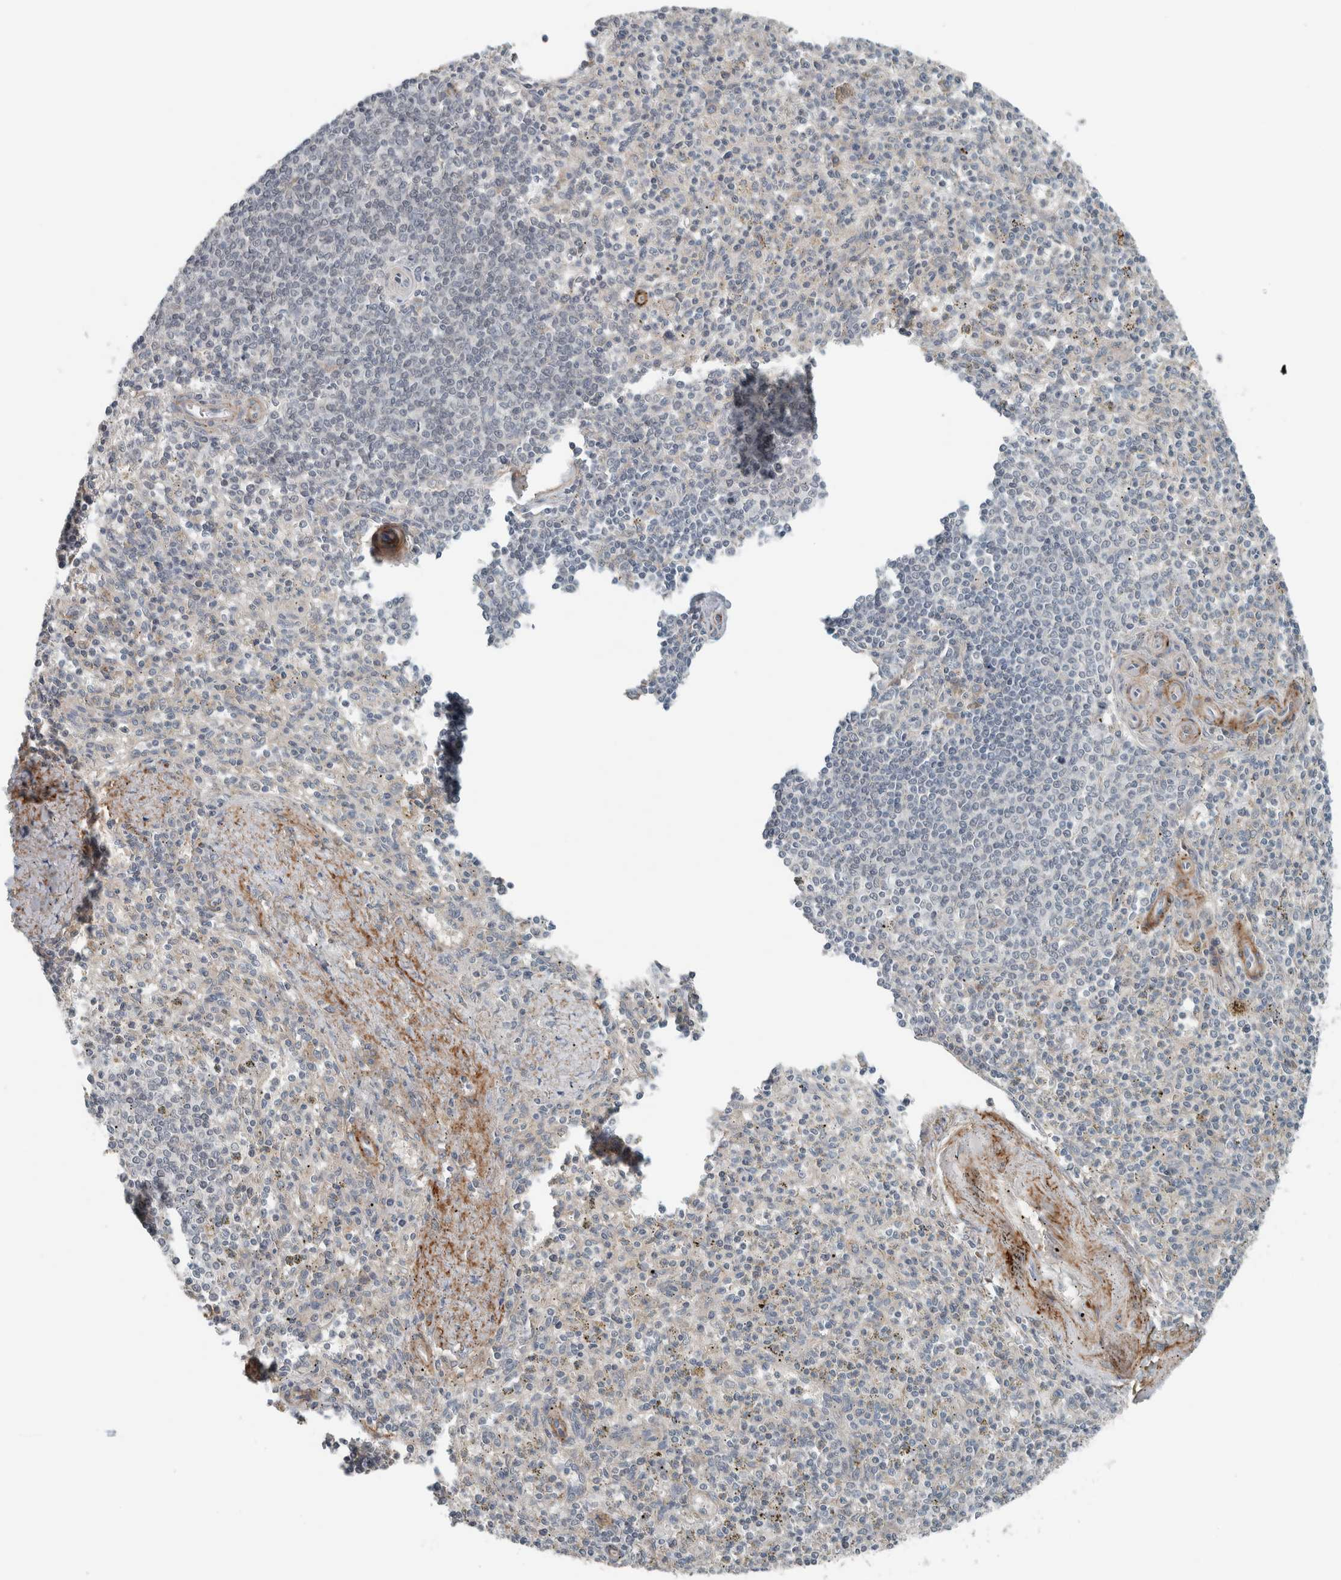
{"staining": {"intensity": "negative", "quantity": "none", "location": "none"}, "tissue": "spleen", "cell_type": "Cells in red pulp", "image_type": "normal", "snomed": [{"axis": "morphology", "description": "Normal tissue, NOS"}, {"axis": "topography", "description": "Spleen"}], "caption": "IHC of unremarkable human spleen shows no expression in cells in red pulp. Brightfield microscopy of immunohistochemistry stained with DAB (3,3'-diaminobenzidine) (brown) and hematoxylin (blue), captured at high magnification.", "gene": "JADE2", "patient": {"sex": "male", "age": 72}}